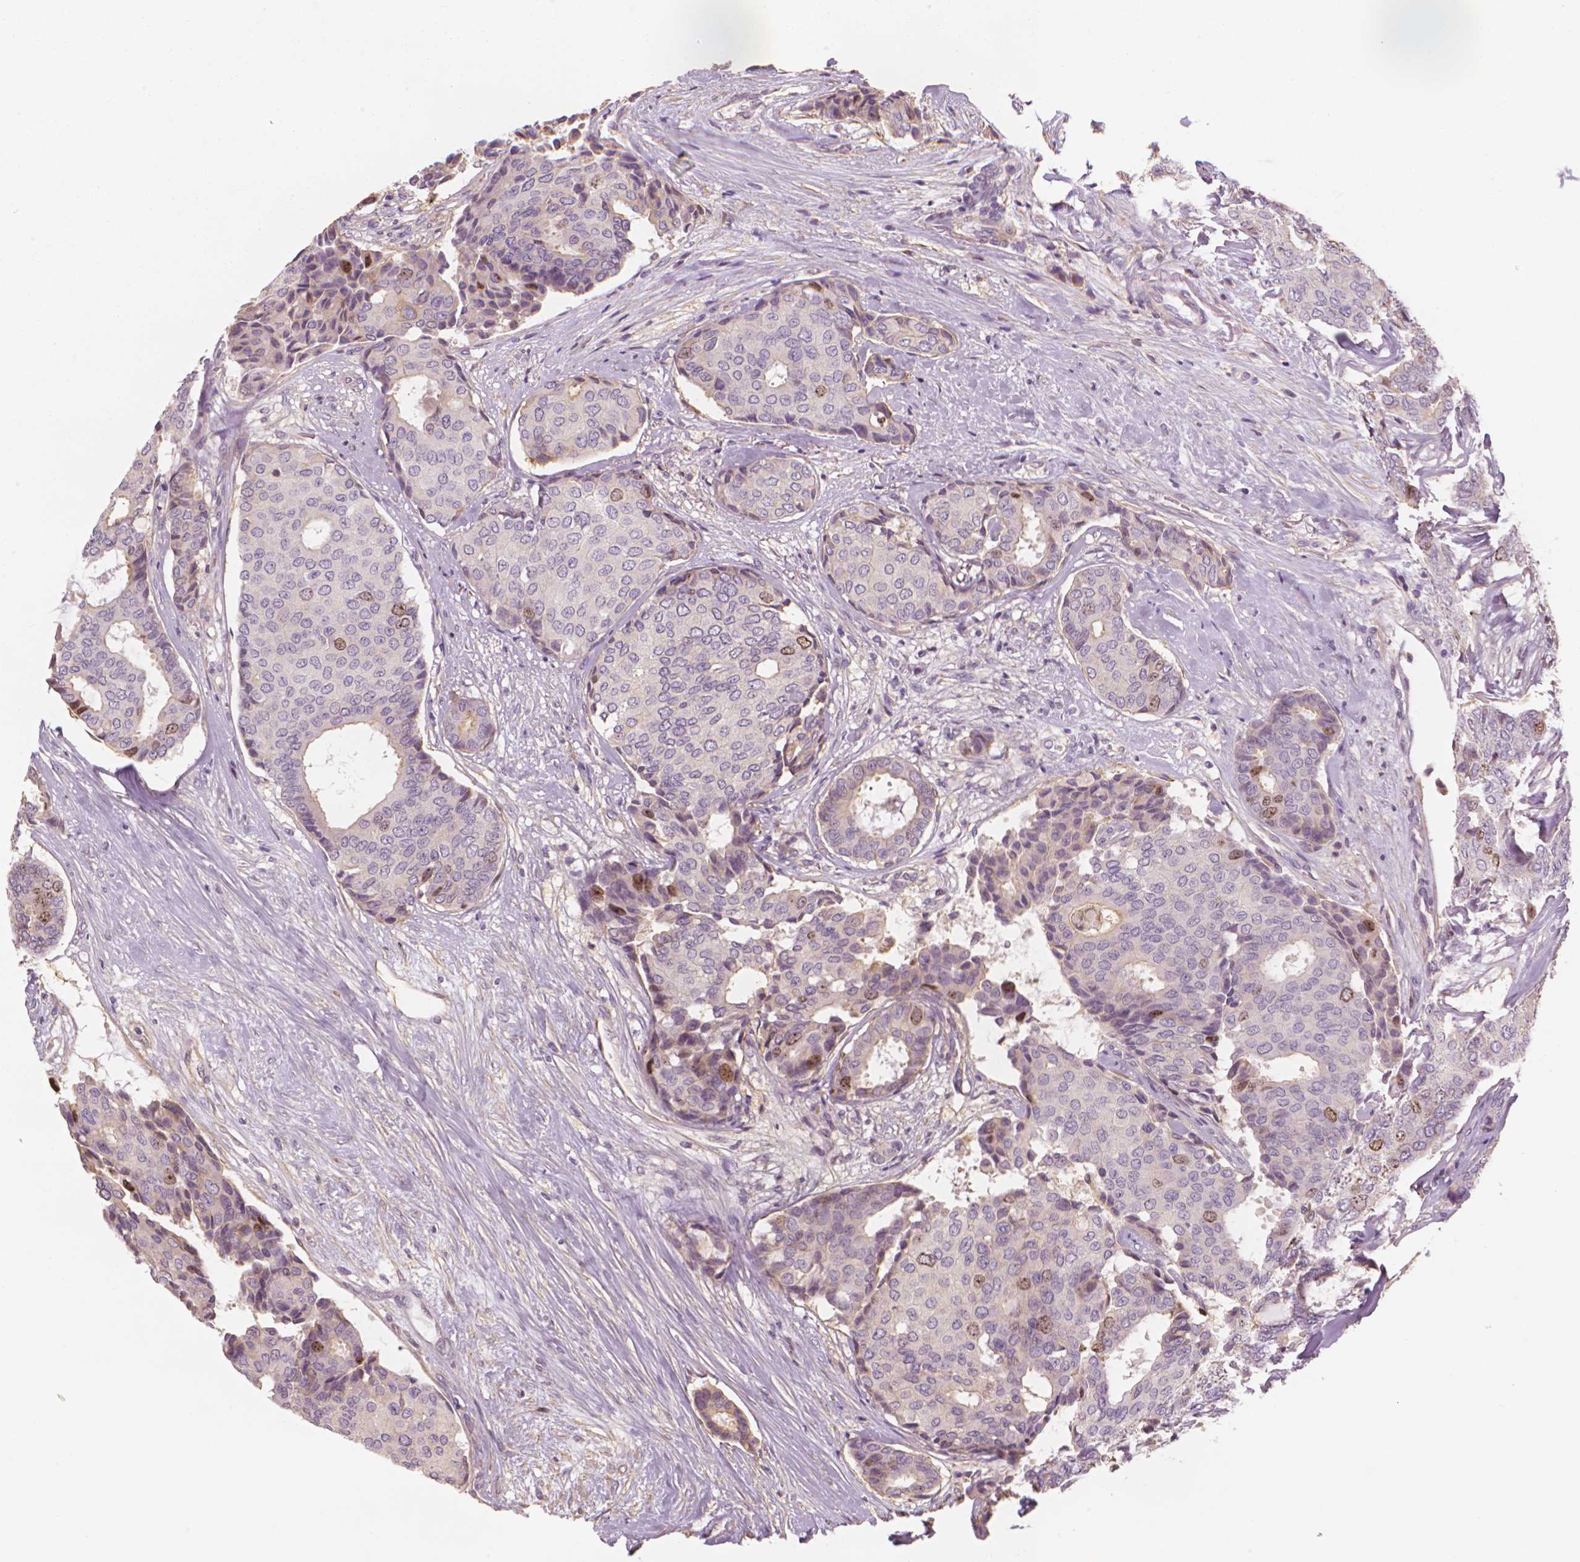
{"staining": {"intensity": "moderate", "quantity": "<25%", "location": "nuclear"}, "tissue": "breast cancer", "cell_type": "Tumor cells", "image_type": "cancer", "snomed": [{"axis": "morphology", "description": "Duct carcinoma"}, {"axis": "topography", "description": "Breast"}], "caption": "DAB (3,3'-diaminobenzidine) immunohistochemical staining of breast infiltrating ductal carcinoma shows moderate nuclear protein expression in about <25% of tumor cells.", "gene": "MKI67", "patient": {"sex": "female", "age": 75}}